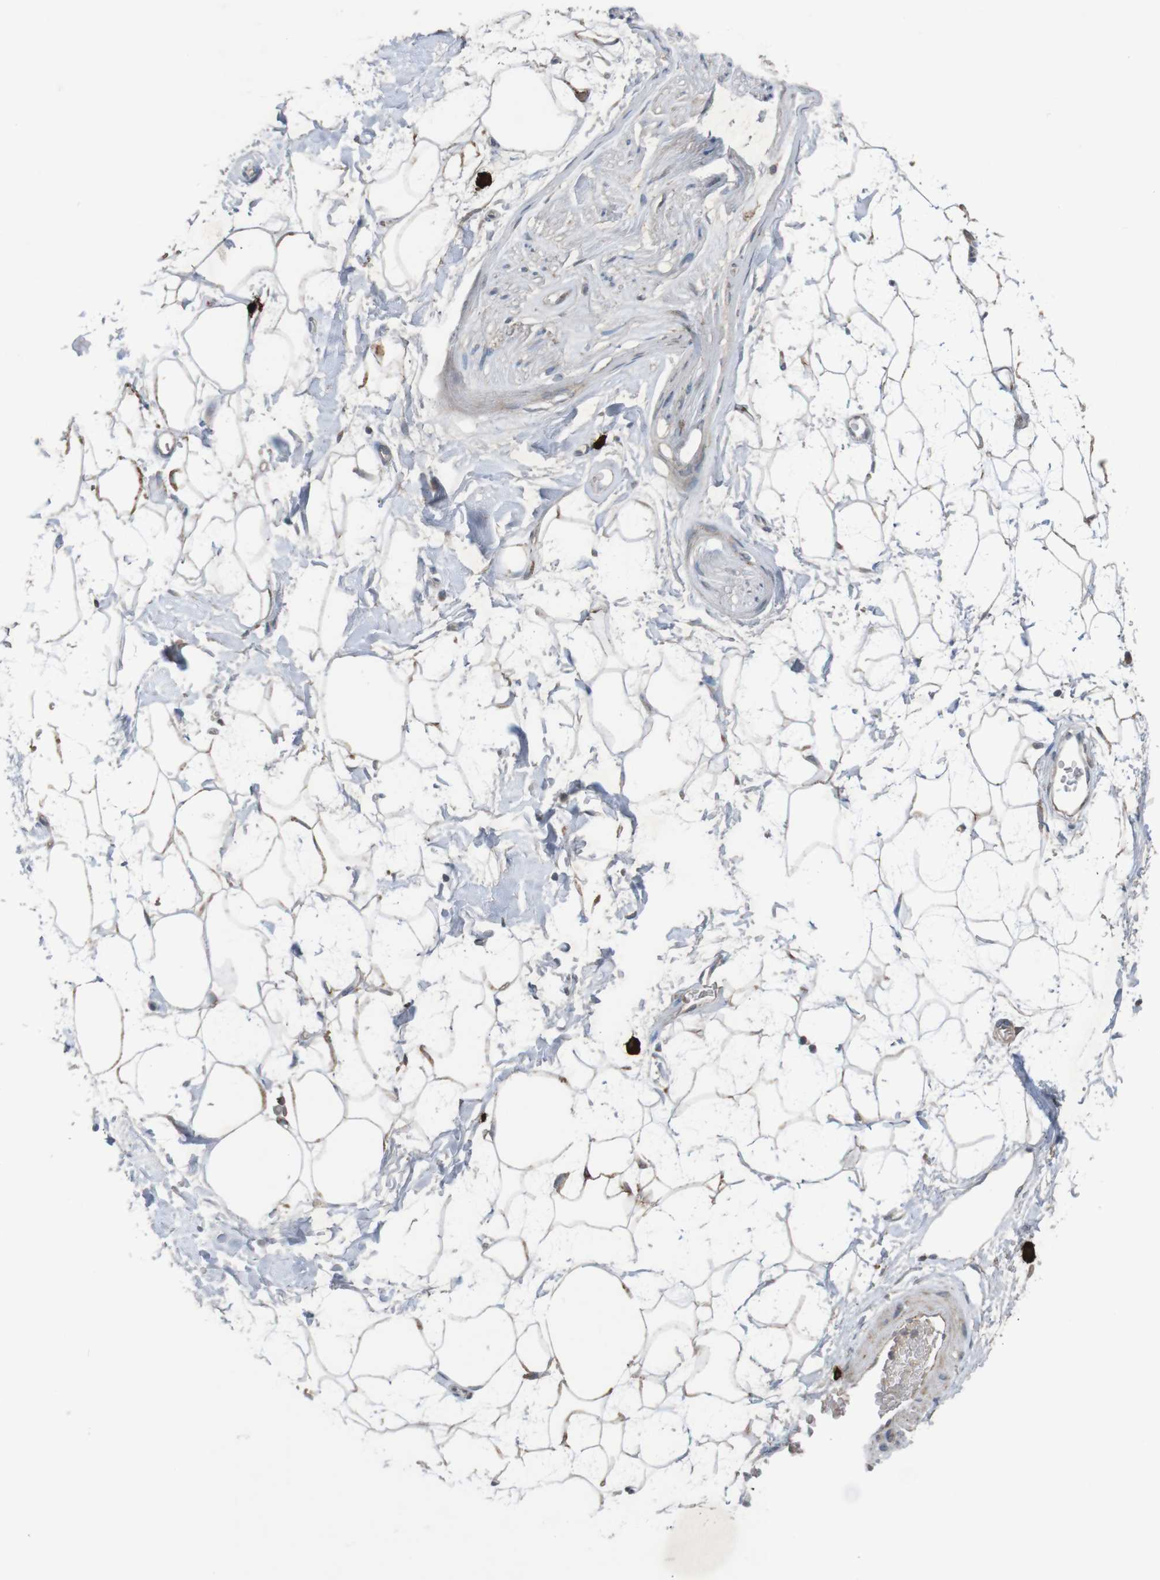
{"staining": {"intensity": "negative", "quantity": "none", "location": "none"}, "tissue": "adipose tissue", "cell_type": "Adipocytes", "image_type": "normal", "snomed": [{"axis": "morphology", "description": "Normal tissue, NOS"}, {"axis": "topography", "description": "Soft tissue"}], "caption": "Adipose tissue stained for a protein using immunohistochemistry (IHC) exhibits no positivity adipocytes.", "gene": "B3GAT2", "patient": {"sex": "male", "age": 72}}